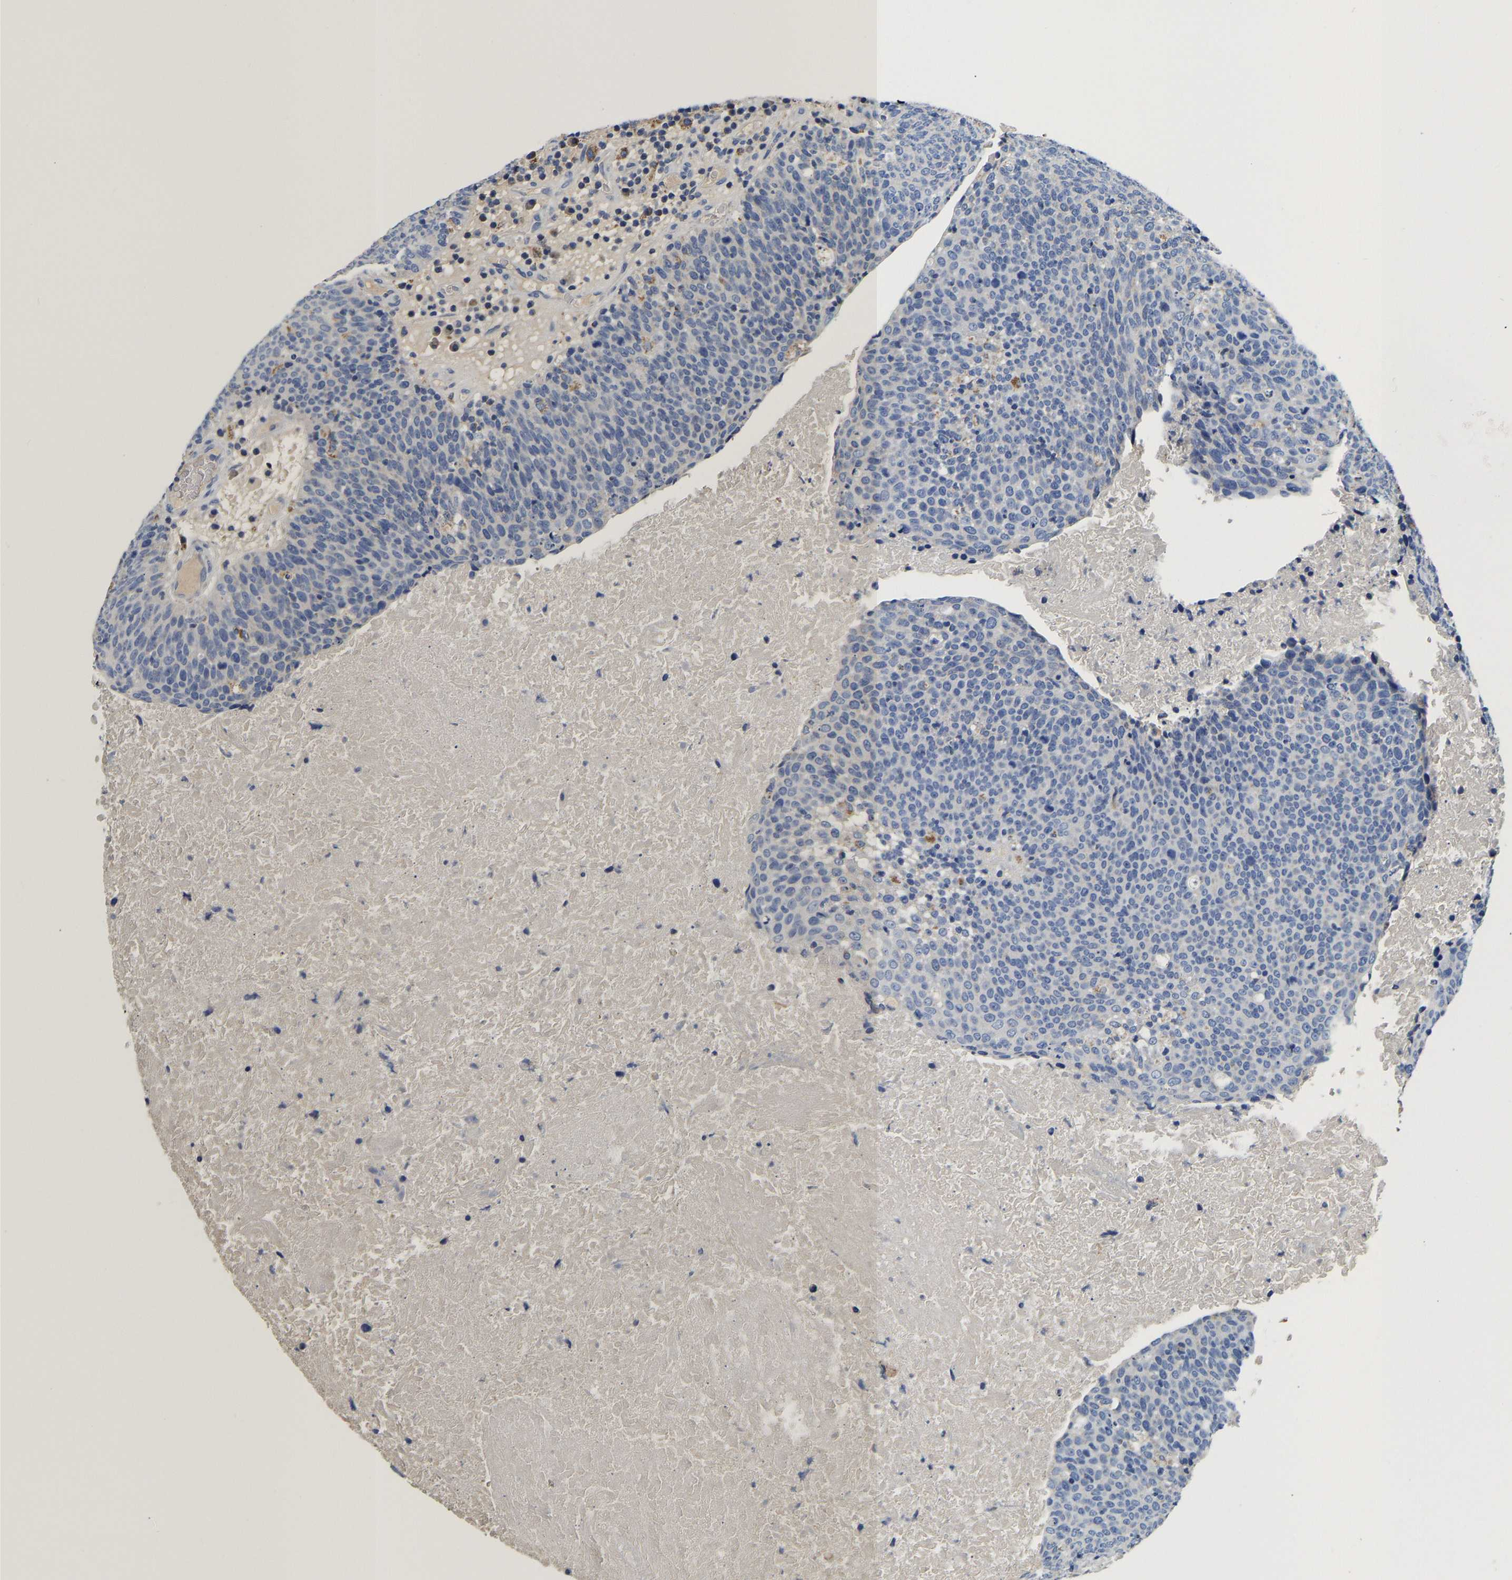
{"staining": {"intensity": "moderate", "quantity": "<25%", "location": "cytoplasmic/membranous"}, "tissue": "head and neck cancer", "cell_type": "Tumor cells", "image_type": "cancer", "snomed": [{"axis": "morphology", "description": "Squamous cell carcinoma, NOS"}, {"axis": "morphology", "description": "Squamous cell carcinoma, metastatic, NOS"}, {"axis": "topography", "description": "Lymph node"}, {"axis": "topography", "description": "Head-Neck"}], "caption": "Immunohistochemical staining of head and neck squamous cell carcinoma shows low levels of moderate cytoplasmic/membranous expression in approximately <25% of tumor cells.", "gene": "PCK2", "patient": {"sex": "male", "age": 62}}